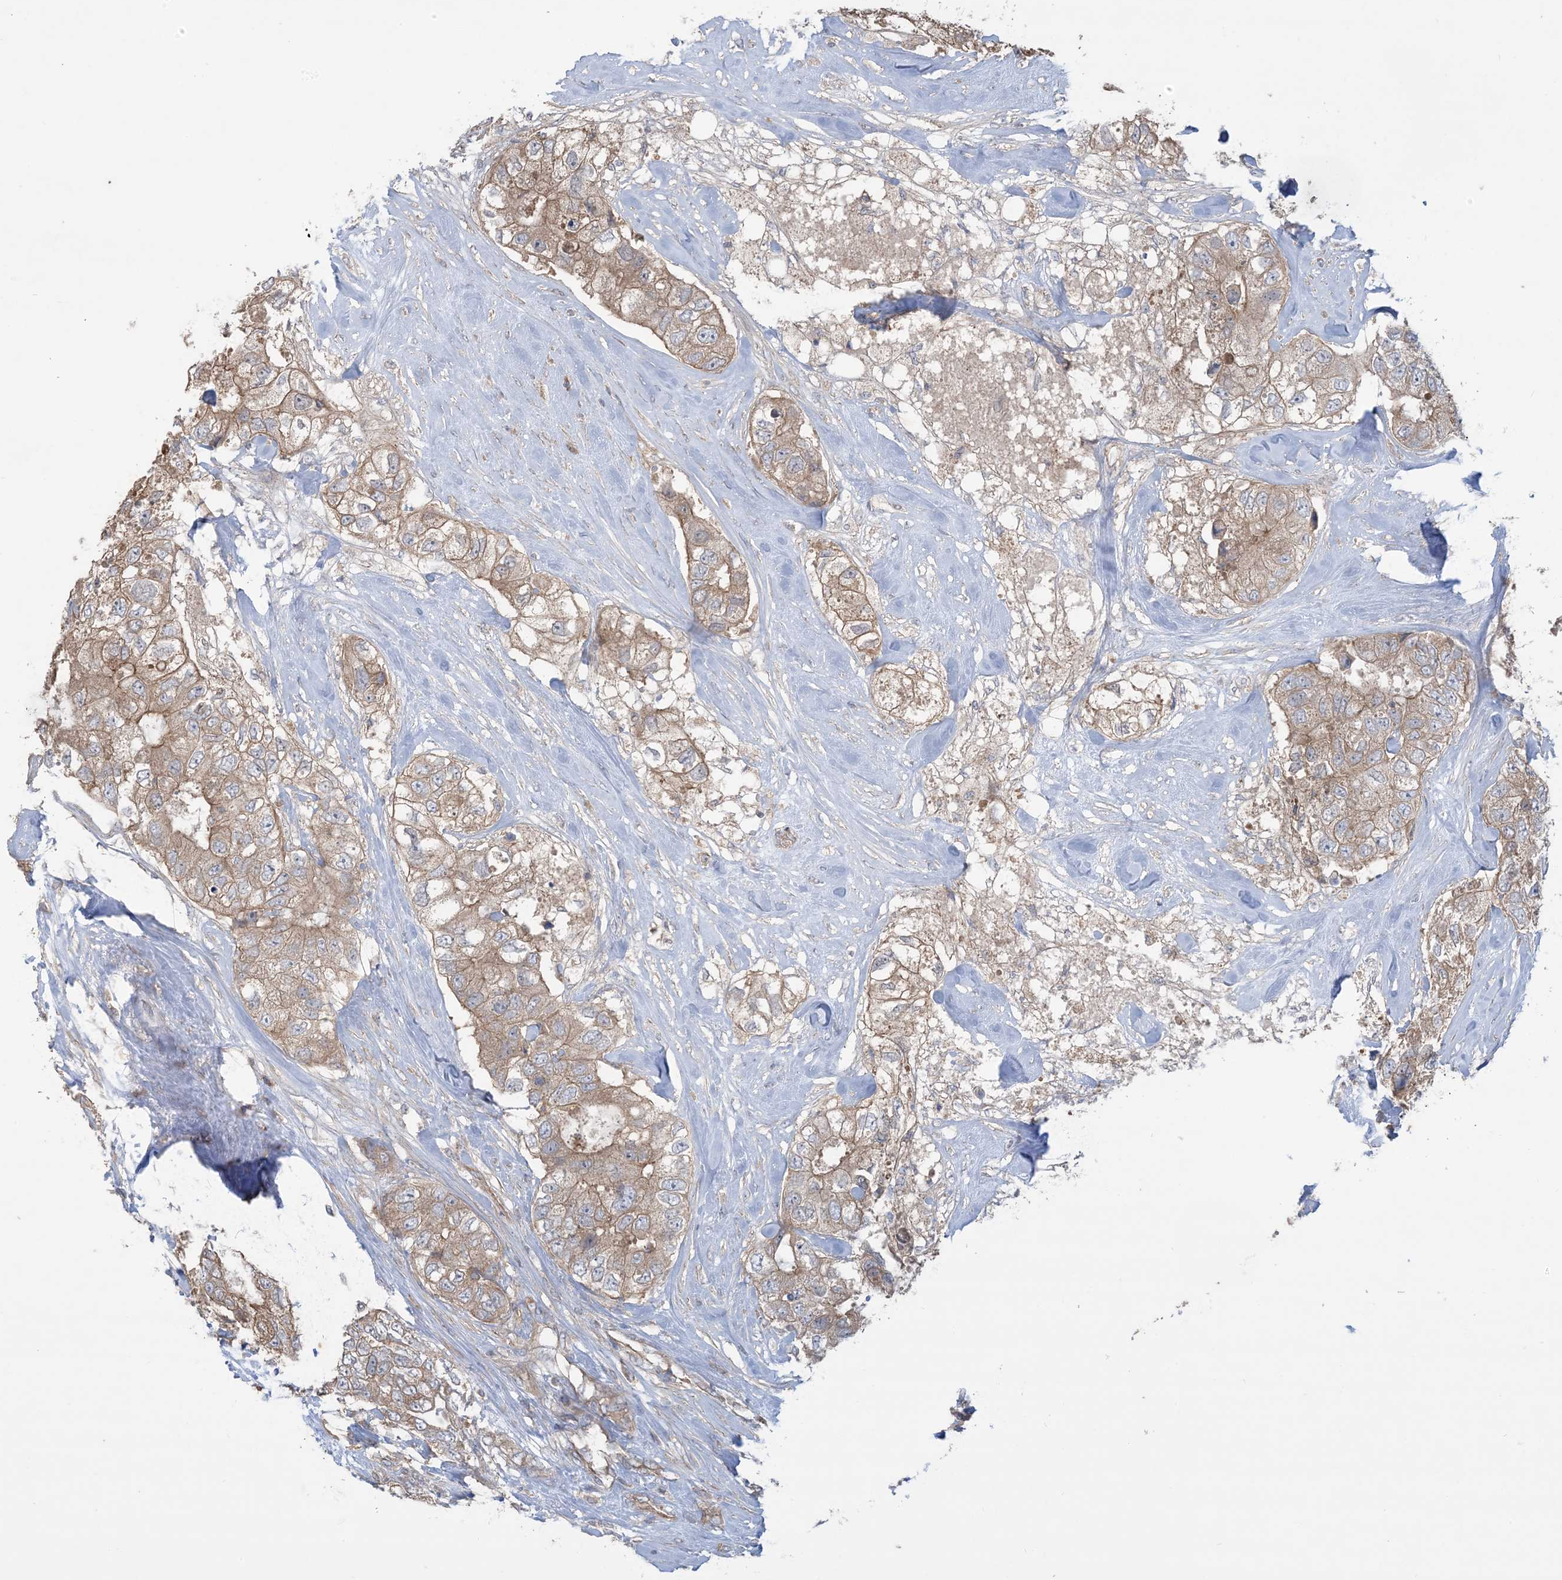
{"staining": {"intensity": "weak", "quantity": ">75%", "location": "cytoplasmic/membranous"}, "tissue": "breast cancer", "cell_type": "Tumor cells", "image_type": "cancer", "snomed": [{"axis": "morphology", "description": "Duct carcinoma"}, {"axis": "topography", "description": "Breast"}], "caption": "Intraductal carcinoma (breast) tissue displays weak cytoplasmic/membranous positivity in approximately >75% of tumor cells (brown staining indicates protein expression, while blue staining denotes nuclei).", "gene": "CCNY", "patient": {"sex": "female", "age": 62}}